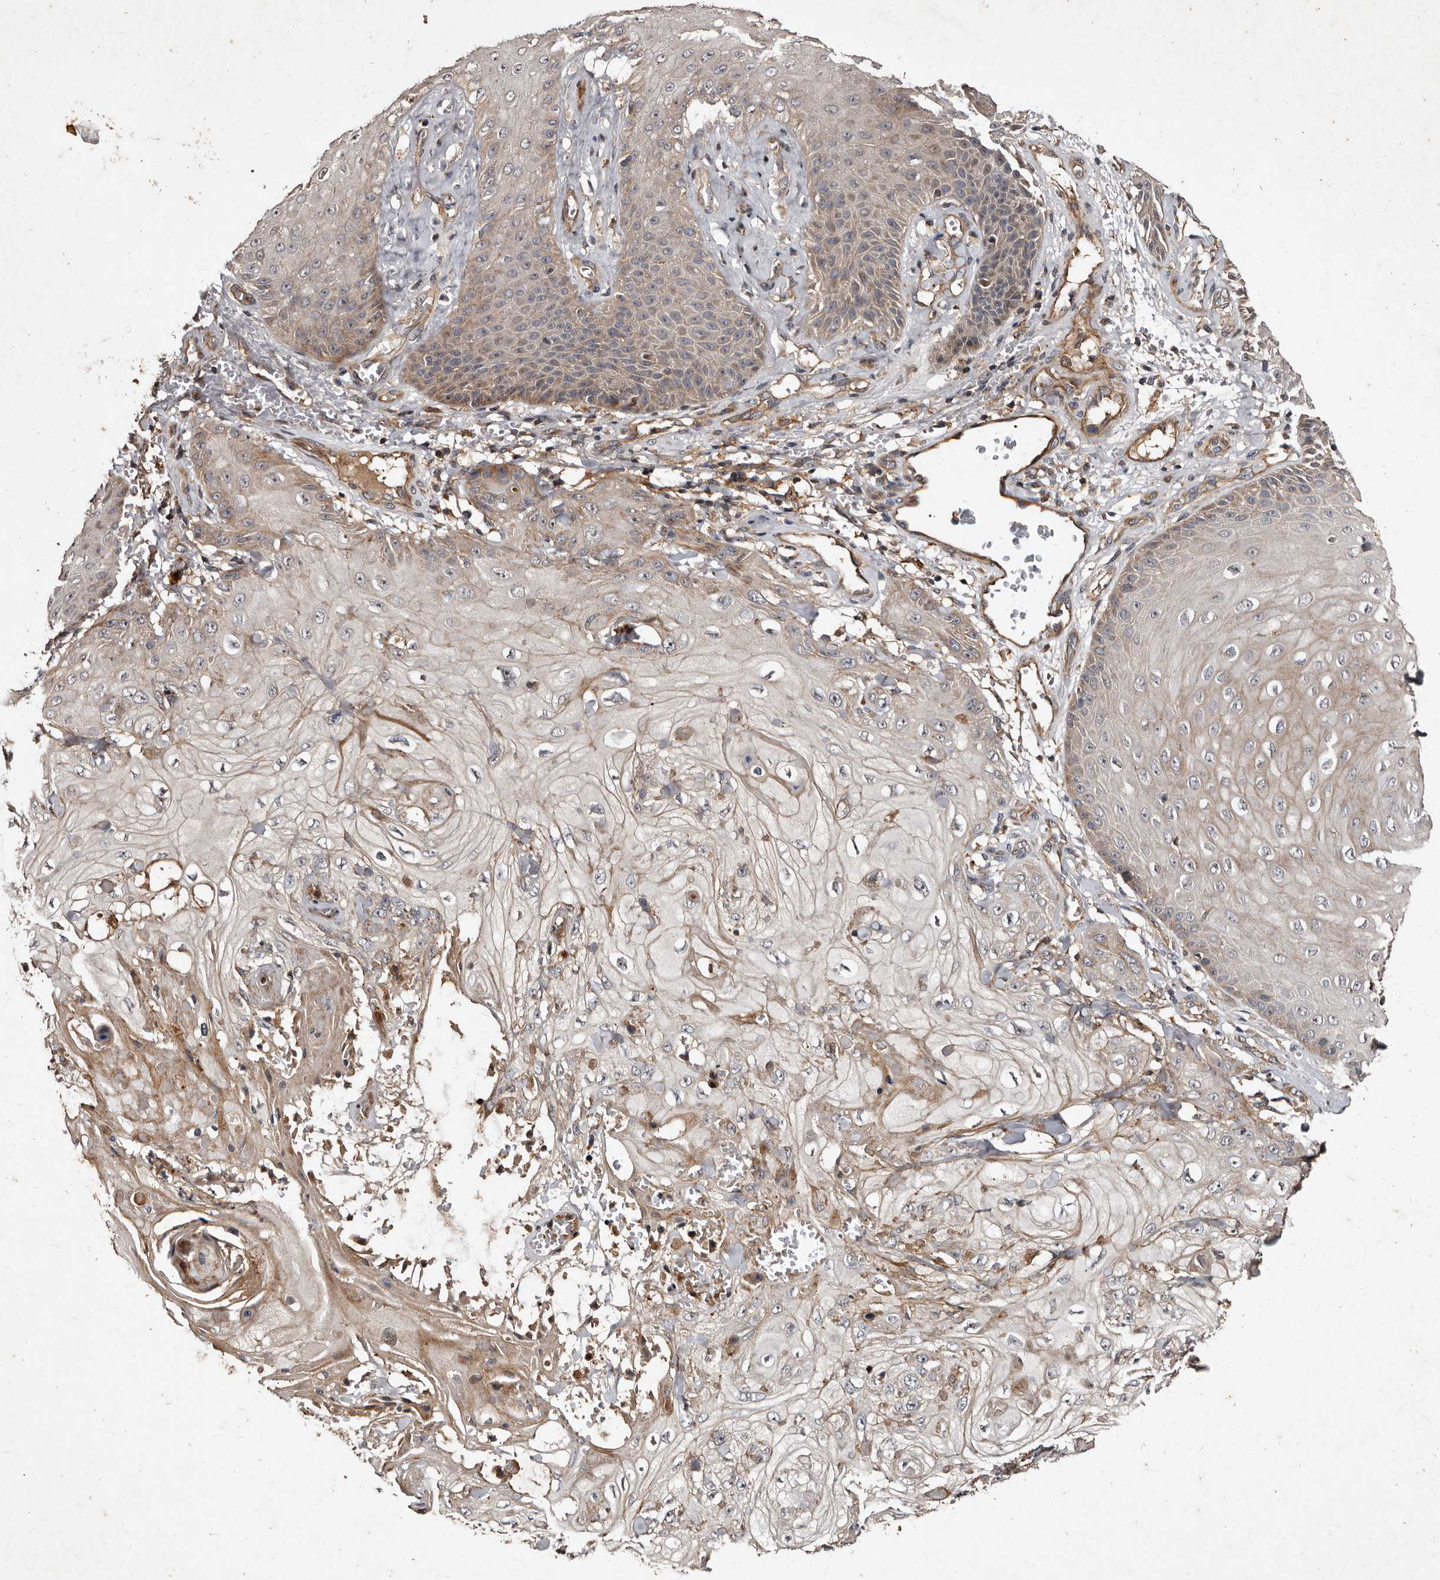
{"staining": {"intensity": "weak", "quantity": "<25%", "location": "cytoplasmic/membranous"}, "tissue": "skin cancer", "cell_type": "Tumor cells", "image_type": "cancer", "snomed": [{"axis": "morphology", "description": "Squamous cell carcinoma, NOS"}, {"axis": "topography", "description": "Skin"}], "caption": "Immunohistochemistry of human squamous cell carcinoma (skin) demonstrates no positivity in tumor cells.", "gene": "PRKD3", "patient": {"sex": "male", "age": 74}}